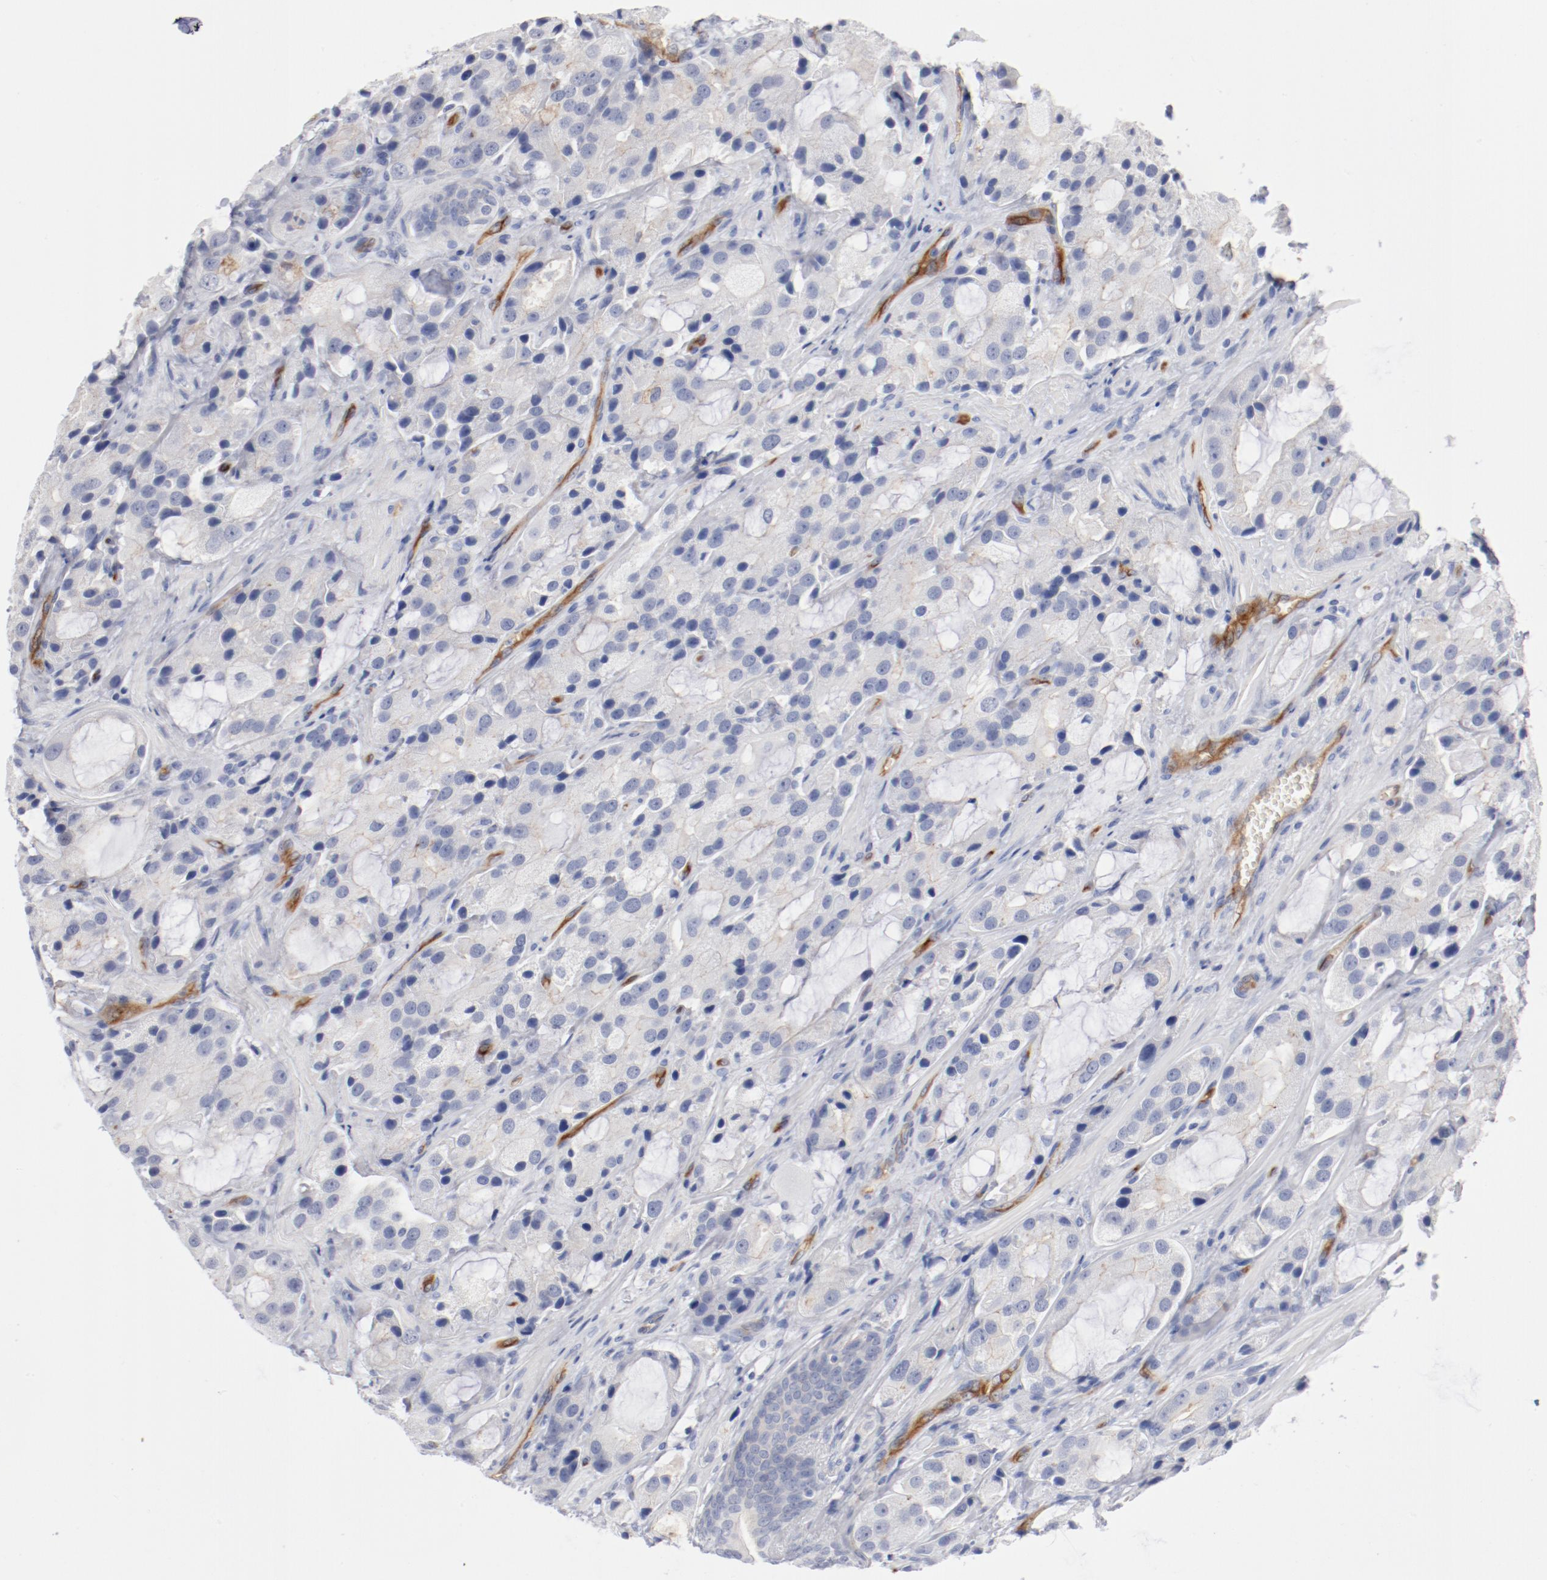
{"staining": {"intensity": "weak", "quantity": "<25%", "location": "cytoplasmic/membranous"}, "tissue": "prostate cancer", "cell_type": "Tumor cells", "image_type": "cancer", "snomed": [{"axis": "morphology", "description": "Adenocarcinoma, High grade"}, {"axis": "topography", "description": "Prostate"}], "caption": "Prostate adenocarcinoma (high-grade) stained for a protein using immunohistochemistry reveals no positivity tumor cells.", "gene": "SHANK3", "patient": {"sex": "male", "age": 70}}